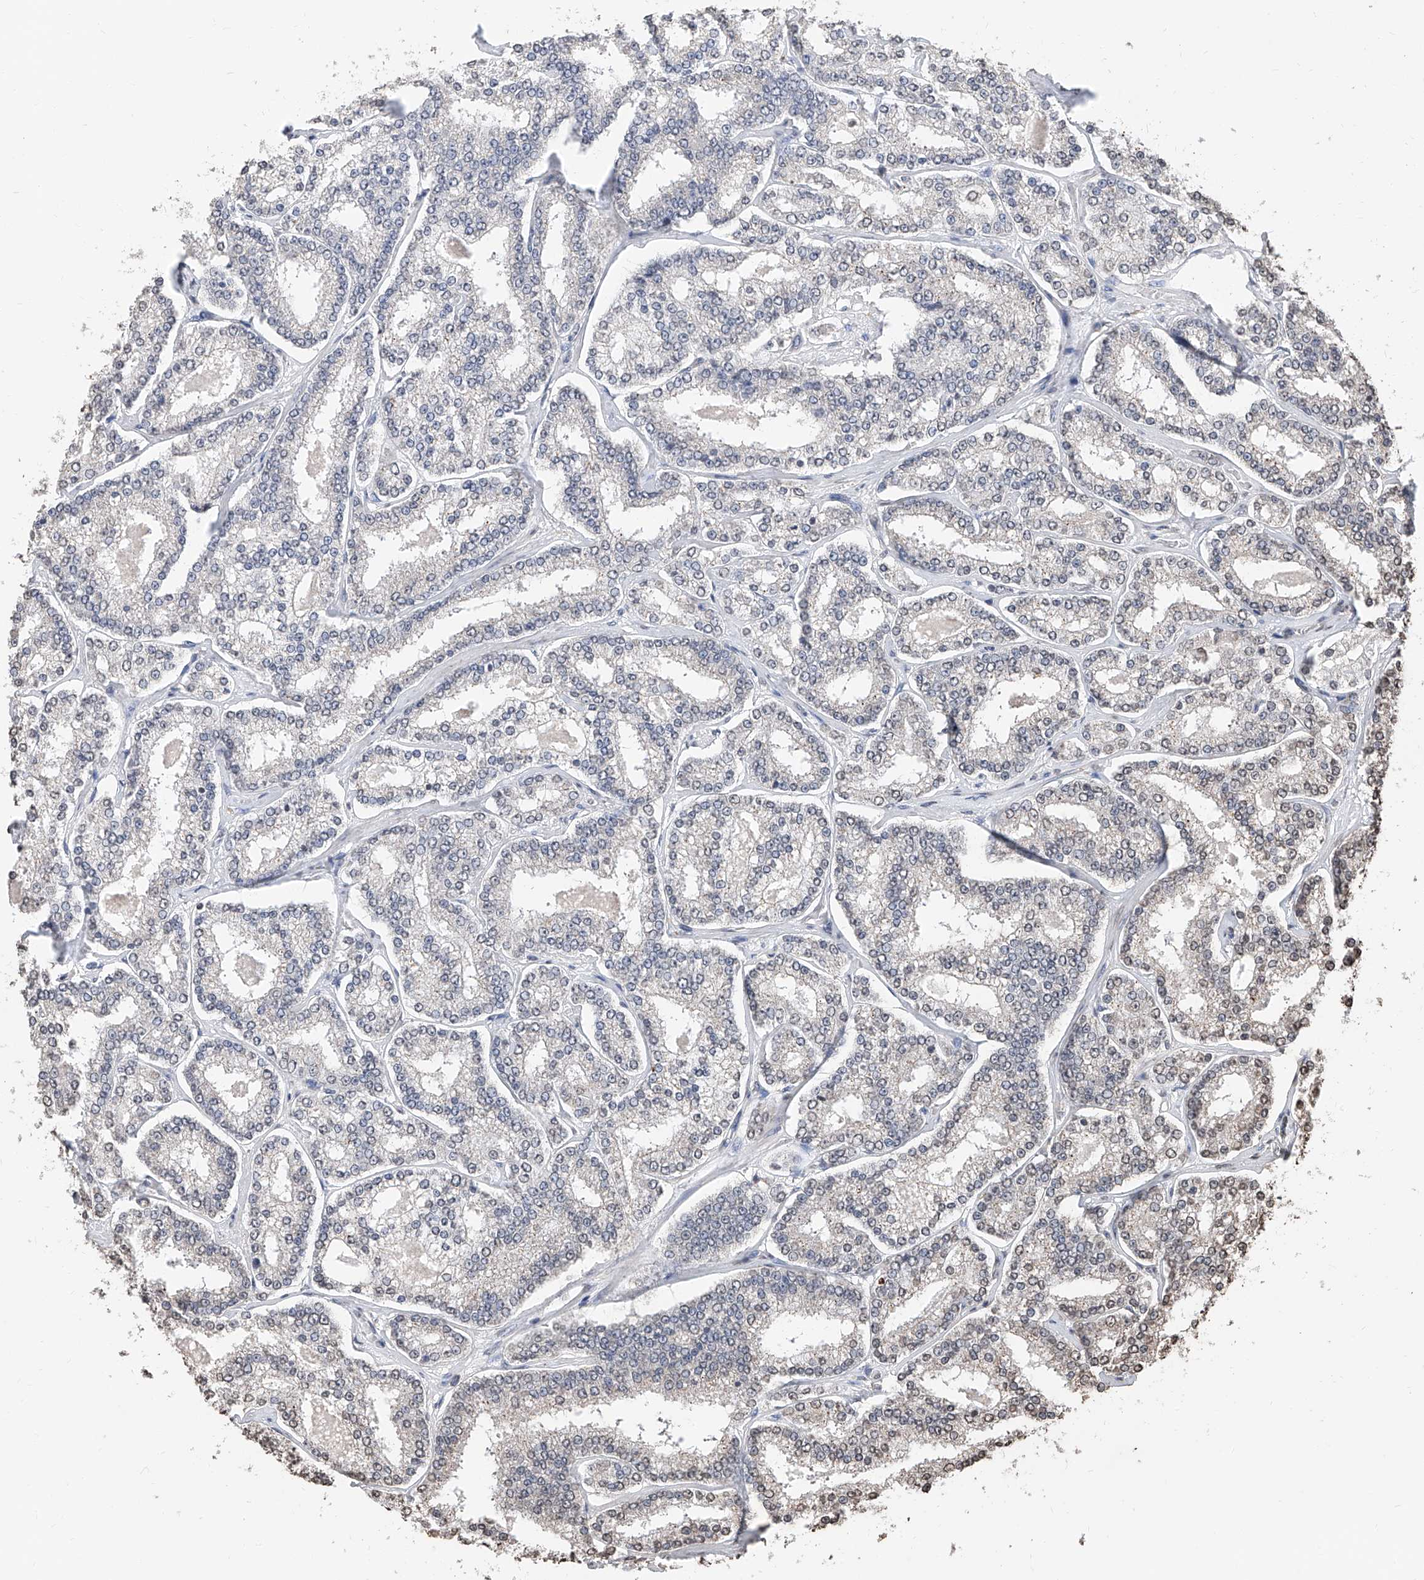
{"staining": {"intensity": "weak", "quantity": "<25%", "location": "nuclear"}, "tissue": "prostate cancer", "cell_type": "Tumor cells", "image_type": "cancer", "snomed": [{"axis": "morphology", "description": "Normal tissue, NOS"}, {"axis": "morphology", "description": "Adenocarcinoma, High grade"}, {"axis": "topography", "description": "Prostate"}], "caption": "Prostate adenocarcinoma (high-grade) was stained to show a protein in brown. There is no significant staining in tumor cells. (Immunohistochemistry, brightfield microscopy, high magnification).", "gene": "RP9", "patient": {"sex": "male", "age": 83}}